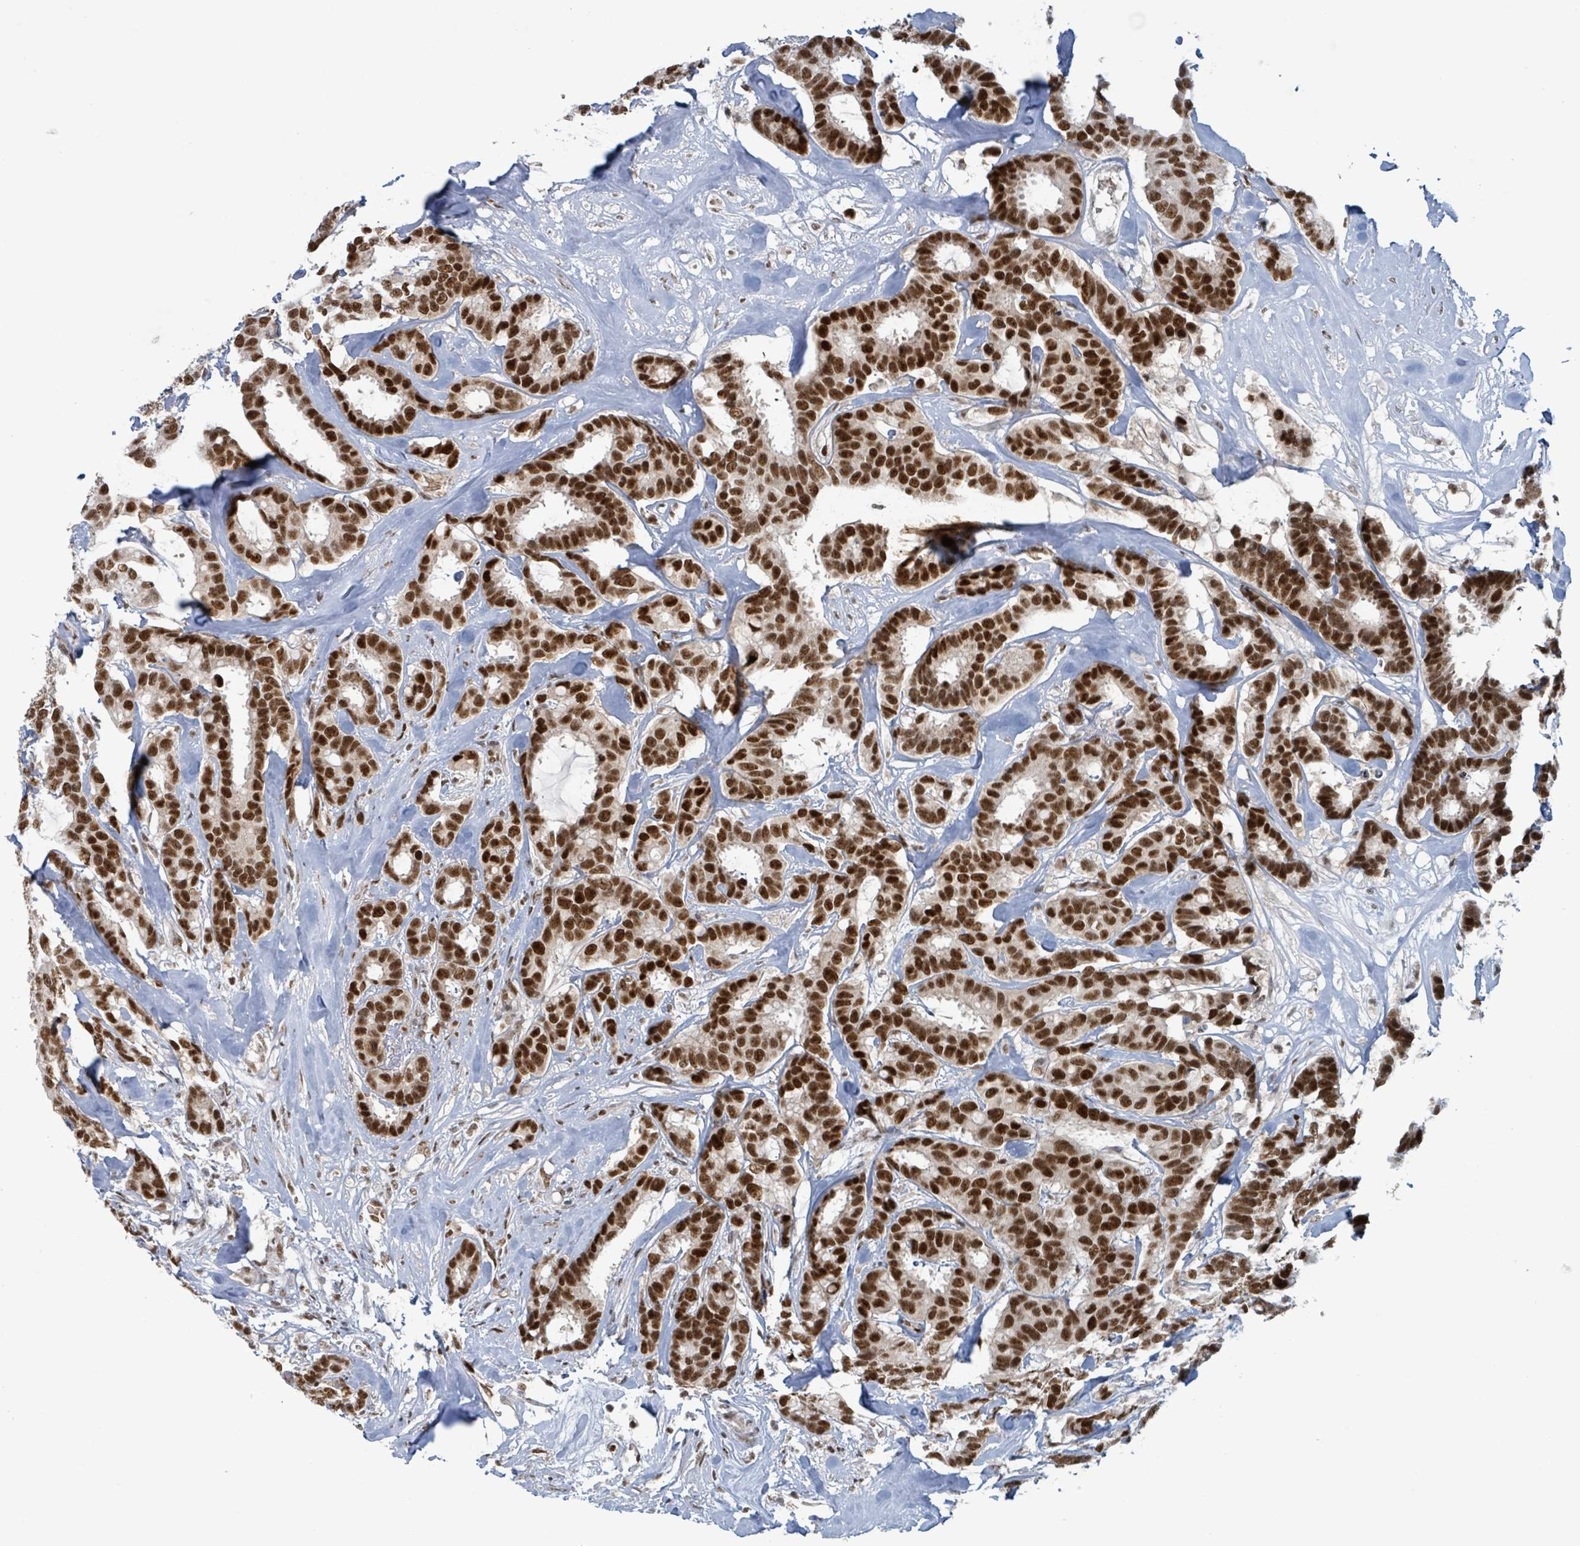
{"staining": {"intensity": "strong", "quantity": ">75%", "location": "nuclear"}, "tissue": "breast cancer", "cell_type": "Tumor cells", "image_type": "cancer", "snomed": [{"axis": "morphology", "description": "Duct carcinoma"}, {"axis": "topography", "description": "Breast"}], "caption": "Immunohistochemistry micrograph of neoplastic tissue: breast cancer stained using IHC displays high levels of strong protein expression localized specifically in the nuclear of tumor cells, appearing as a nuclear brown color.", "gene": "KLF3", "patient": {"sex": "female", "age": 87}}